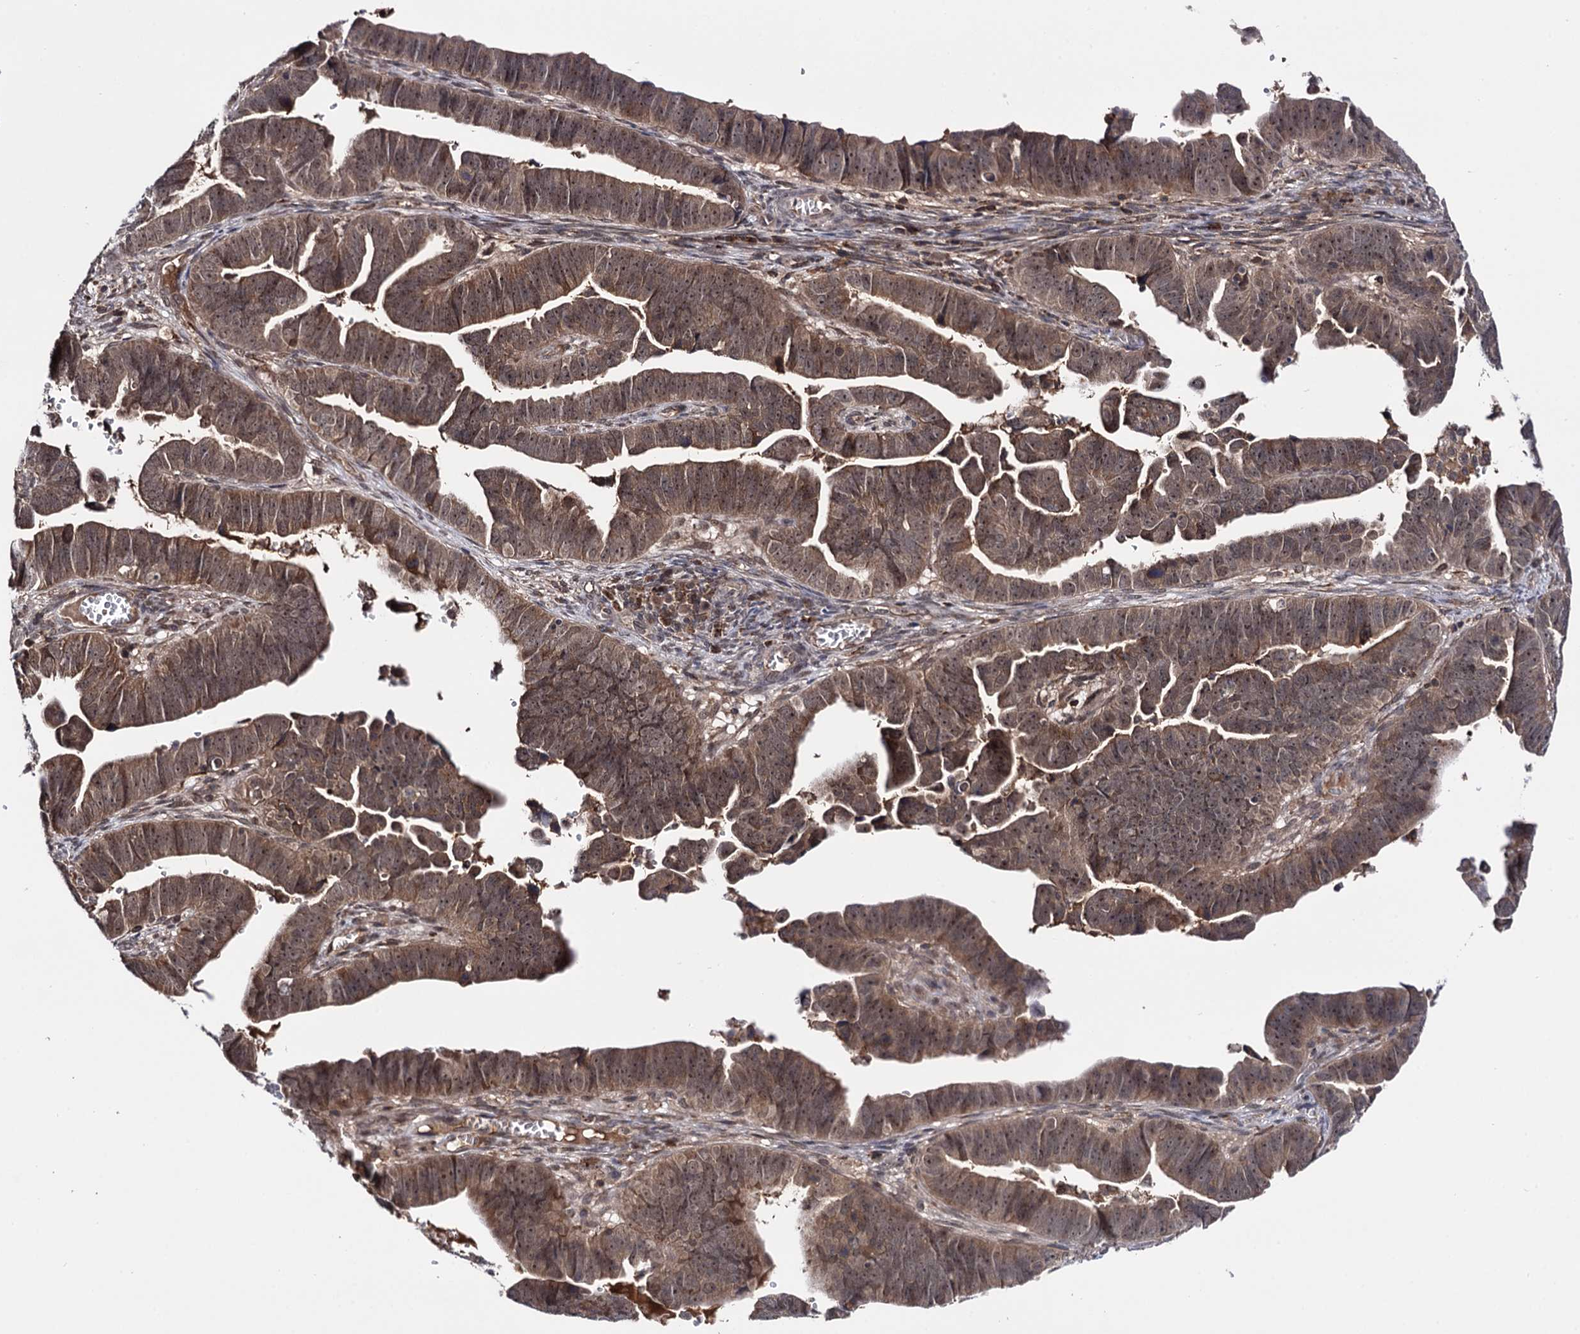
{"staining": {"intensity": "moderate", "quantity": ">75%", "location": "cytoplasmic/membranous,nuclear"}, "tissue": "endometrial cancer", "cell_type": "Tumor cells", "image_type": "cancer", "snomed": [{"axis": "morphology", "description": "Adenocarcinoma, NOS"}, {"axis": "topography", "description": "Endometrium"}], "caption": "DAB (3,3'-diaminobenzidine) immunohistochemical staining of adenocarcinoma (endometrial) shows moderate cytoplasmic/membranous and nuclear protein expression in approximately >75% of tumor cells.", "gene": "MICAL2", "patient": {"sex": "female", "age": 75}}